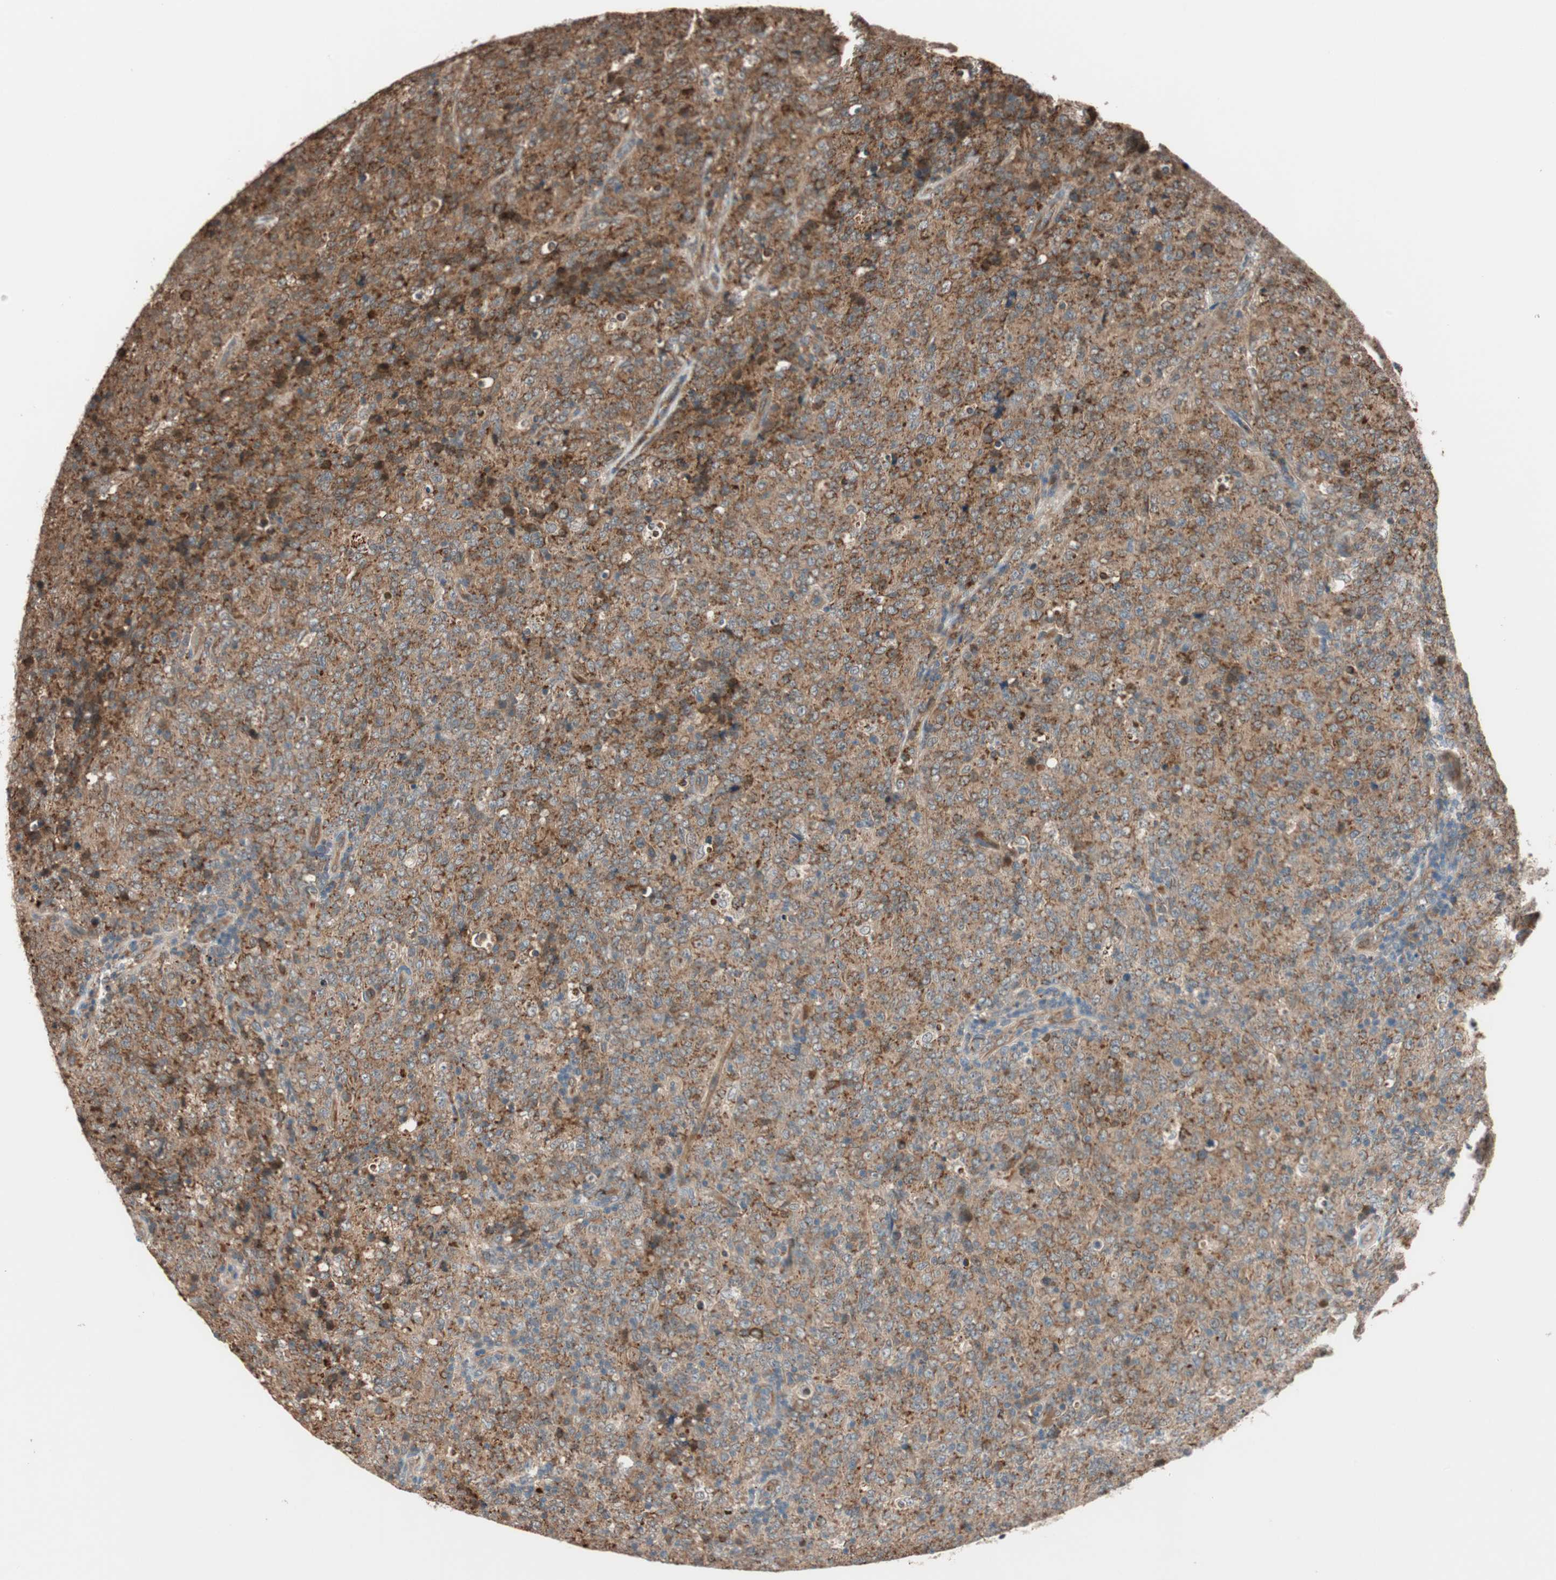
{"staining": {"intensity": "moderate", "quantity": ">75%", "location": "cytoplasmic/membranous"}, "tissue": "lymphoma", "cell_type": "Tumor cells", "image_type": "cancer", "snomed": [{"axis": "morphology", "description": "Malignant lymphoma, non-Hodgkin's type, High grade"}, {"axis": "topography", "description": "Tonsil"}], "caption": "Lymphoma tissue shows moderate cytoplasmic/membranous positivity in approximately >75% of tumor cells (Stains: DAB in brown, nuclei in blue, Microscopy: brightfield microscopy at high magnification).", "gene": "PIK3R3", "patient": {"sex": "female", "age": 36}}